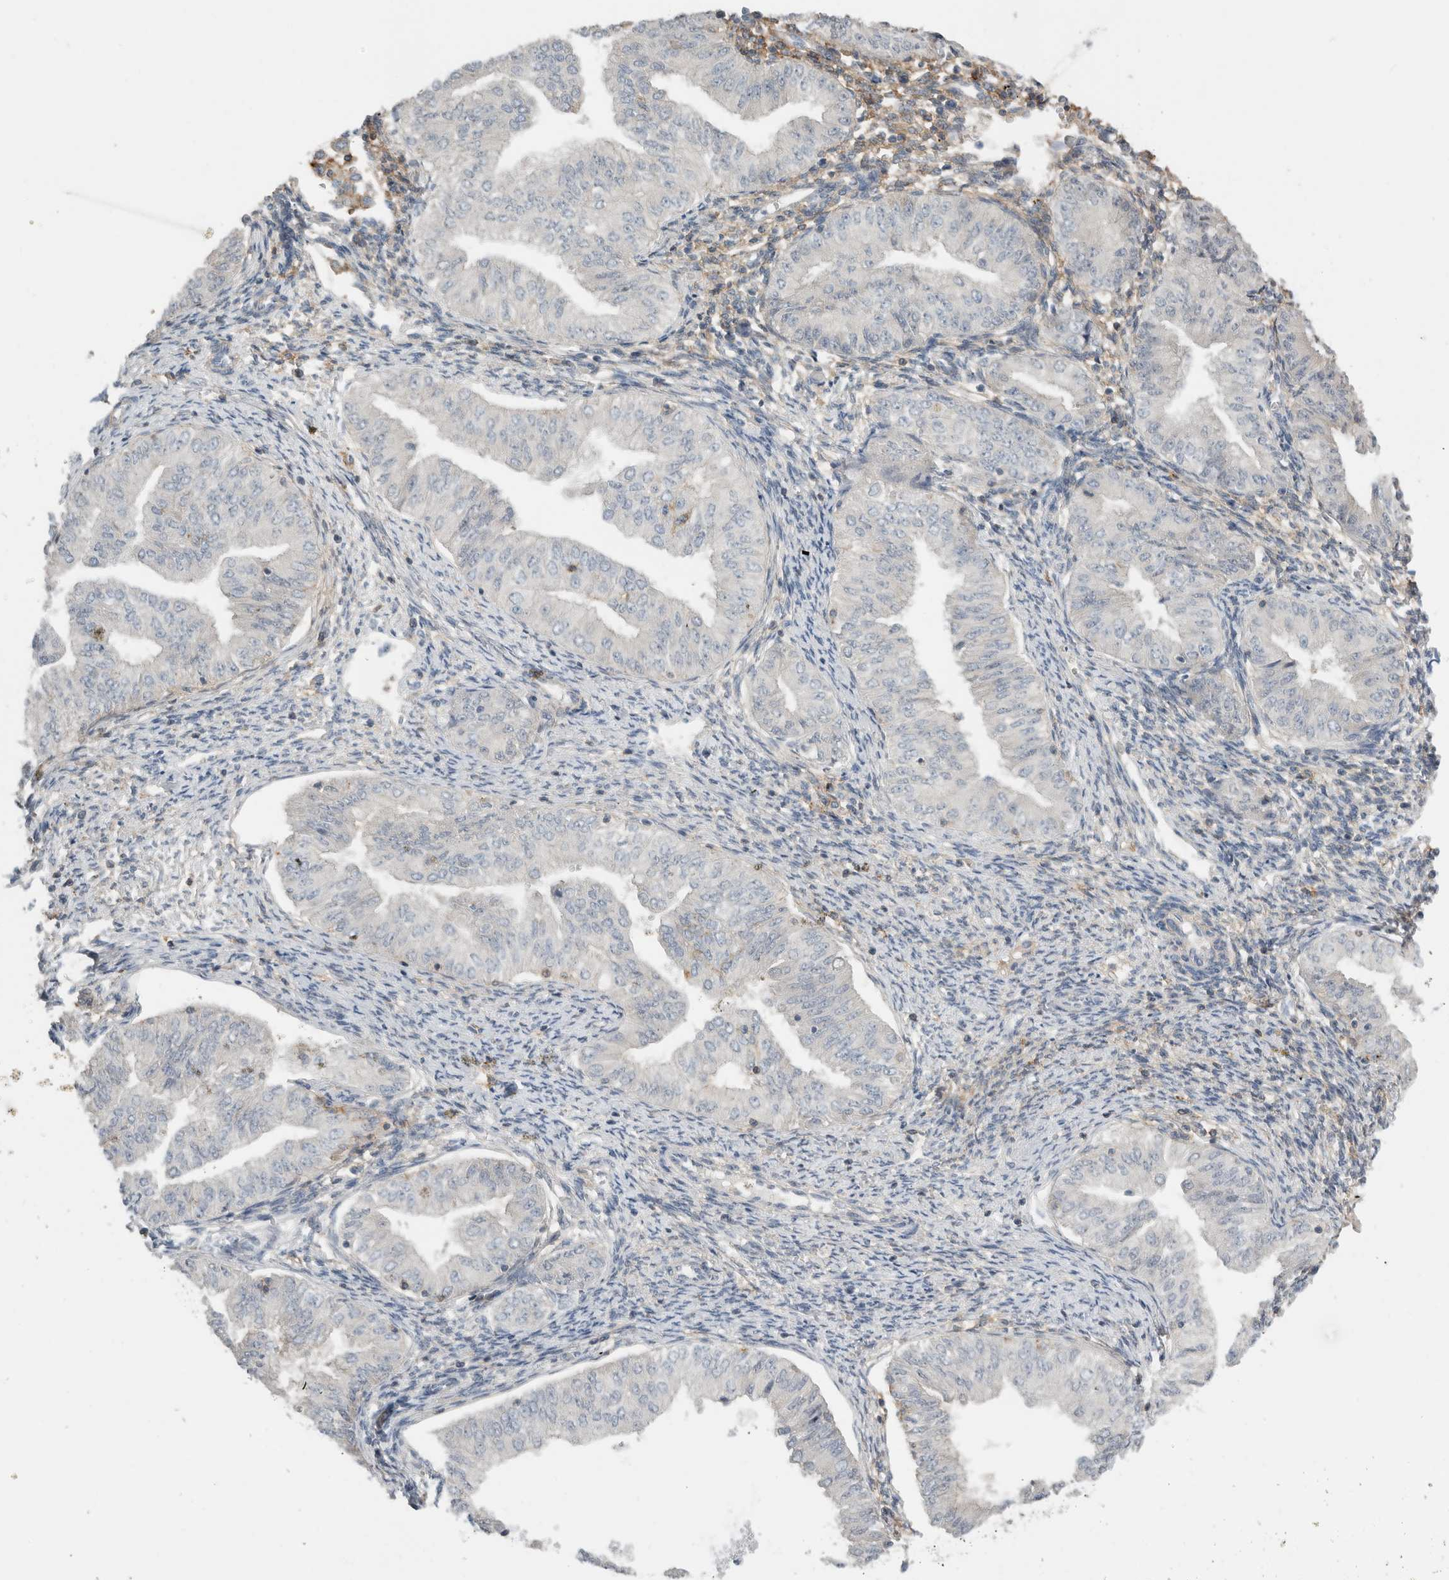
{"staining": {"intensity": "weak", "quantity": "<25%", "location": "cytoplasmic/membranous"}, "tissue": "endometrial cancer", "cell_type": "Tumor cells", "image_type": "cancer", "snomed": [{"axis": "morphology", "description": "Normal tissue, NOS"}, {"axis": "morphology", "description": "Adenocarcinoma, NOS"}, {"axis": "topography", "description": "Endometrium"}], "caption": "A micrograph of human endometrial cancer is negative for staining in tumor cells. (Stains: DAB immunohistochemistry with hematoxylin counter stain, Microscopy: brightfield microscopy at high magnification).", "gene": "ERCC6L2", "patient": {"sex": "female", "age": 53}}